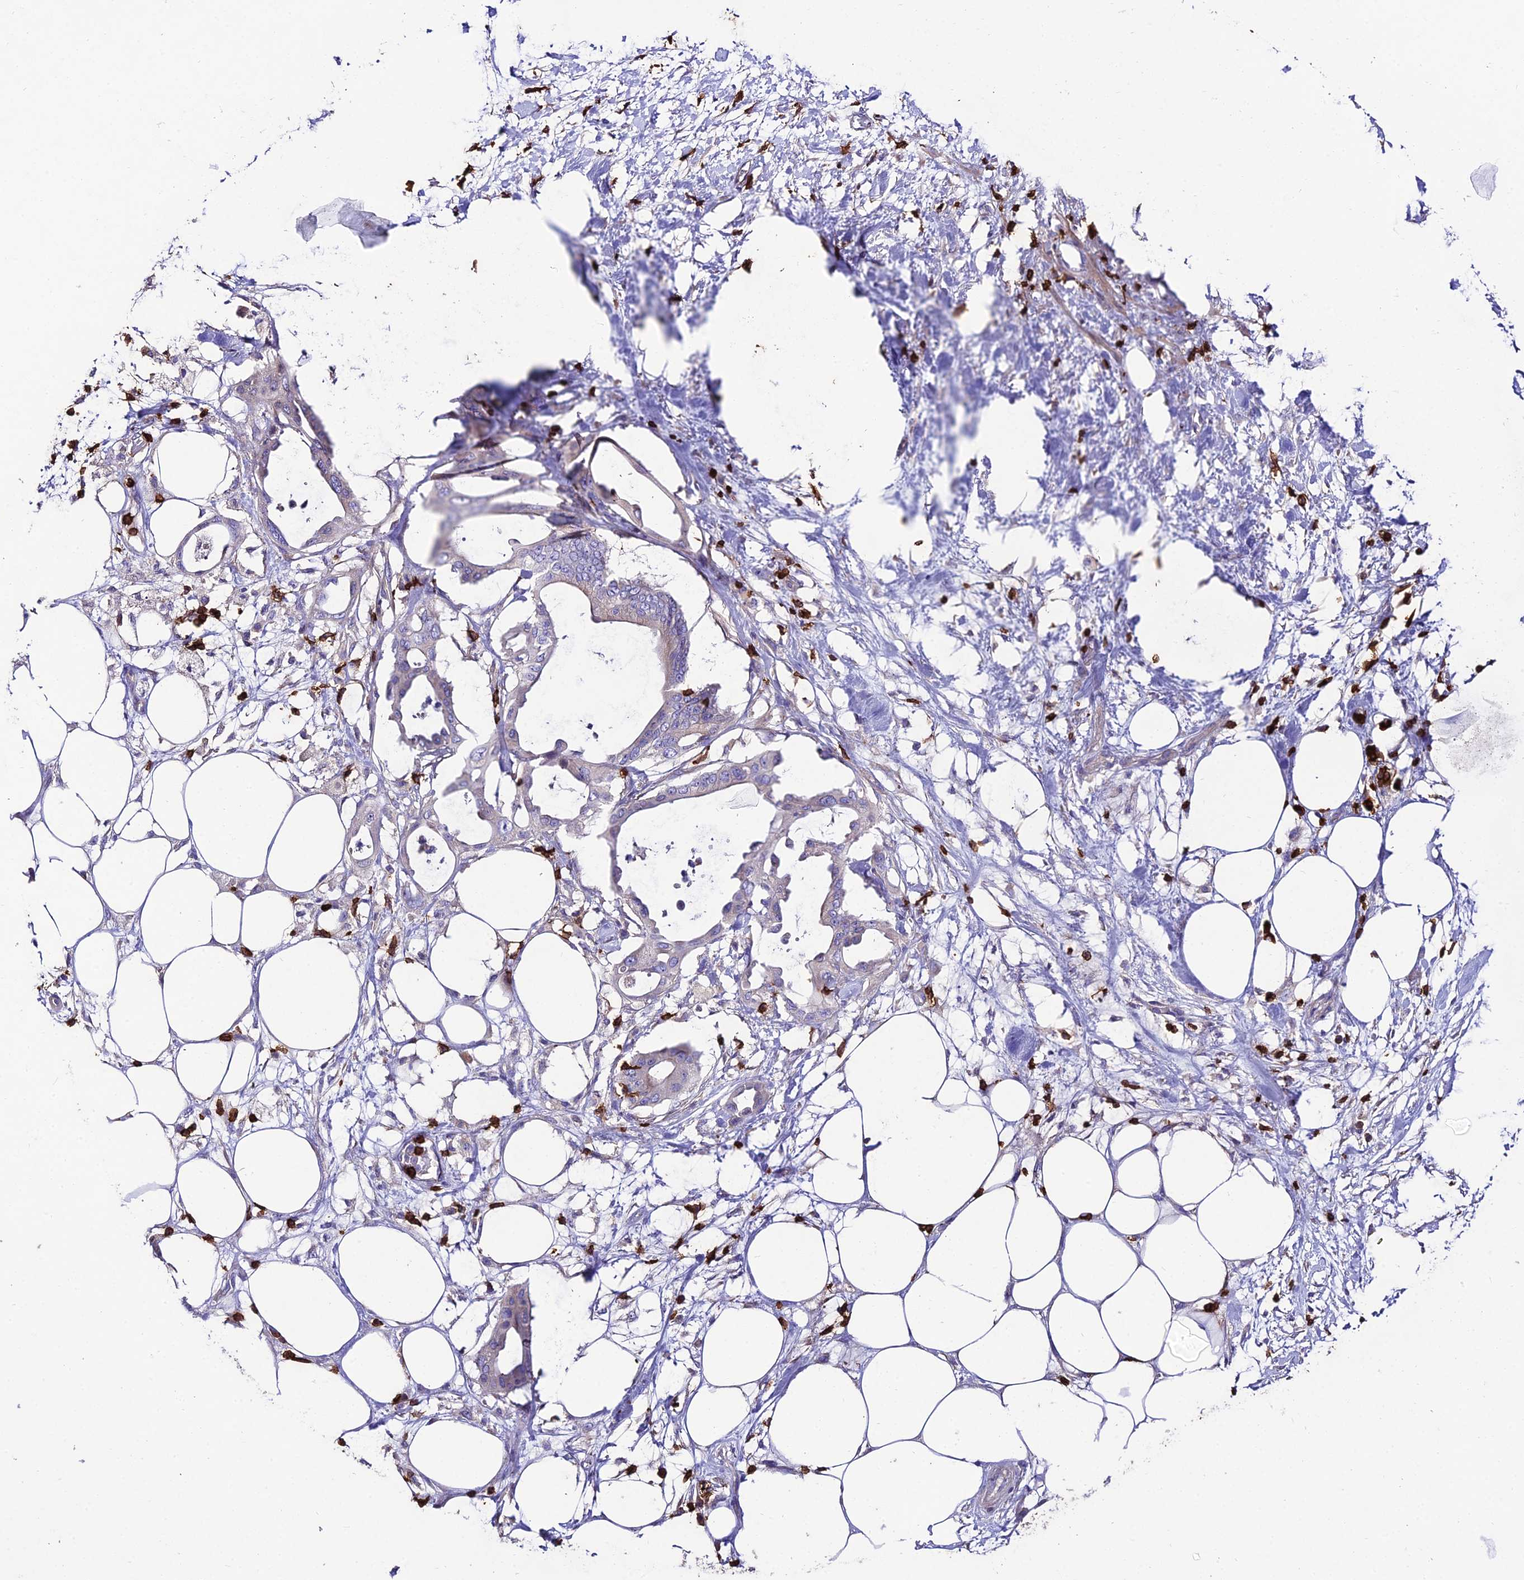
{"staining": {"intensity": "negative", "quantity": "none", "location": "none"}, "tissue": "pancreatic cancer", "cell_type": "Tumor cells", "image_type": "cancer", "snomed": [{"axis": "morphology", "description": "Adenocarcinoma, NOS"}, {"axis": "topography", "description": "Pancreas"}], "caption": "This micrograph is of pancreatic adenocarcinoma stained with immunohistochemistry (IHC) to label a protein in brown with the nuclei are counter-stained blue. There is no positivity in tumor cells.", "gene": "PTPRCAP", "patient": {"sex": "male", "age": 68}}